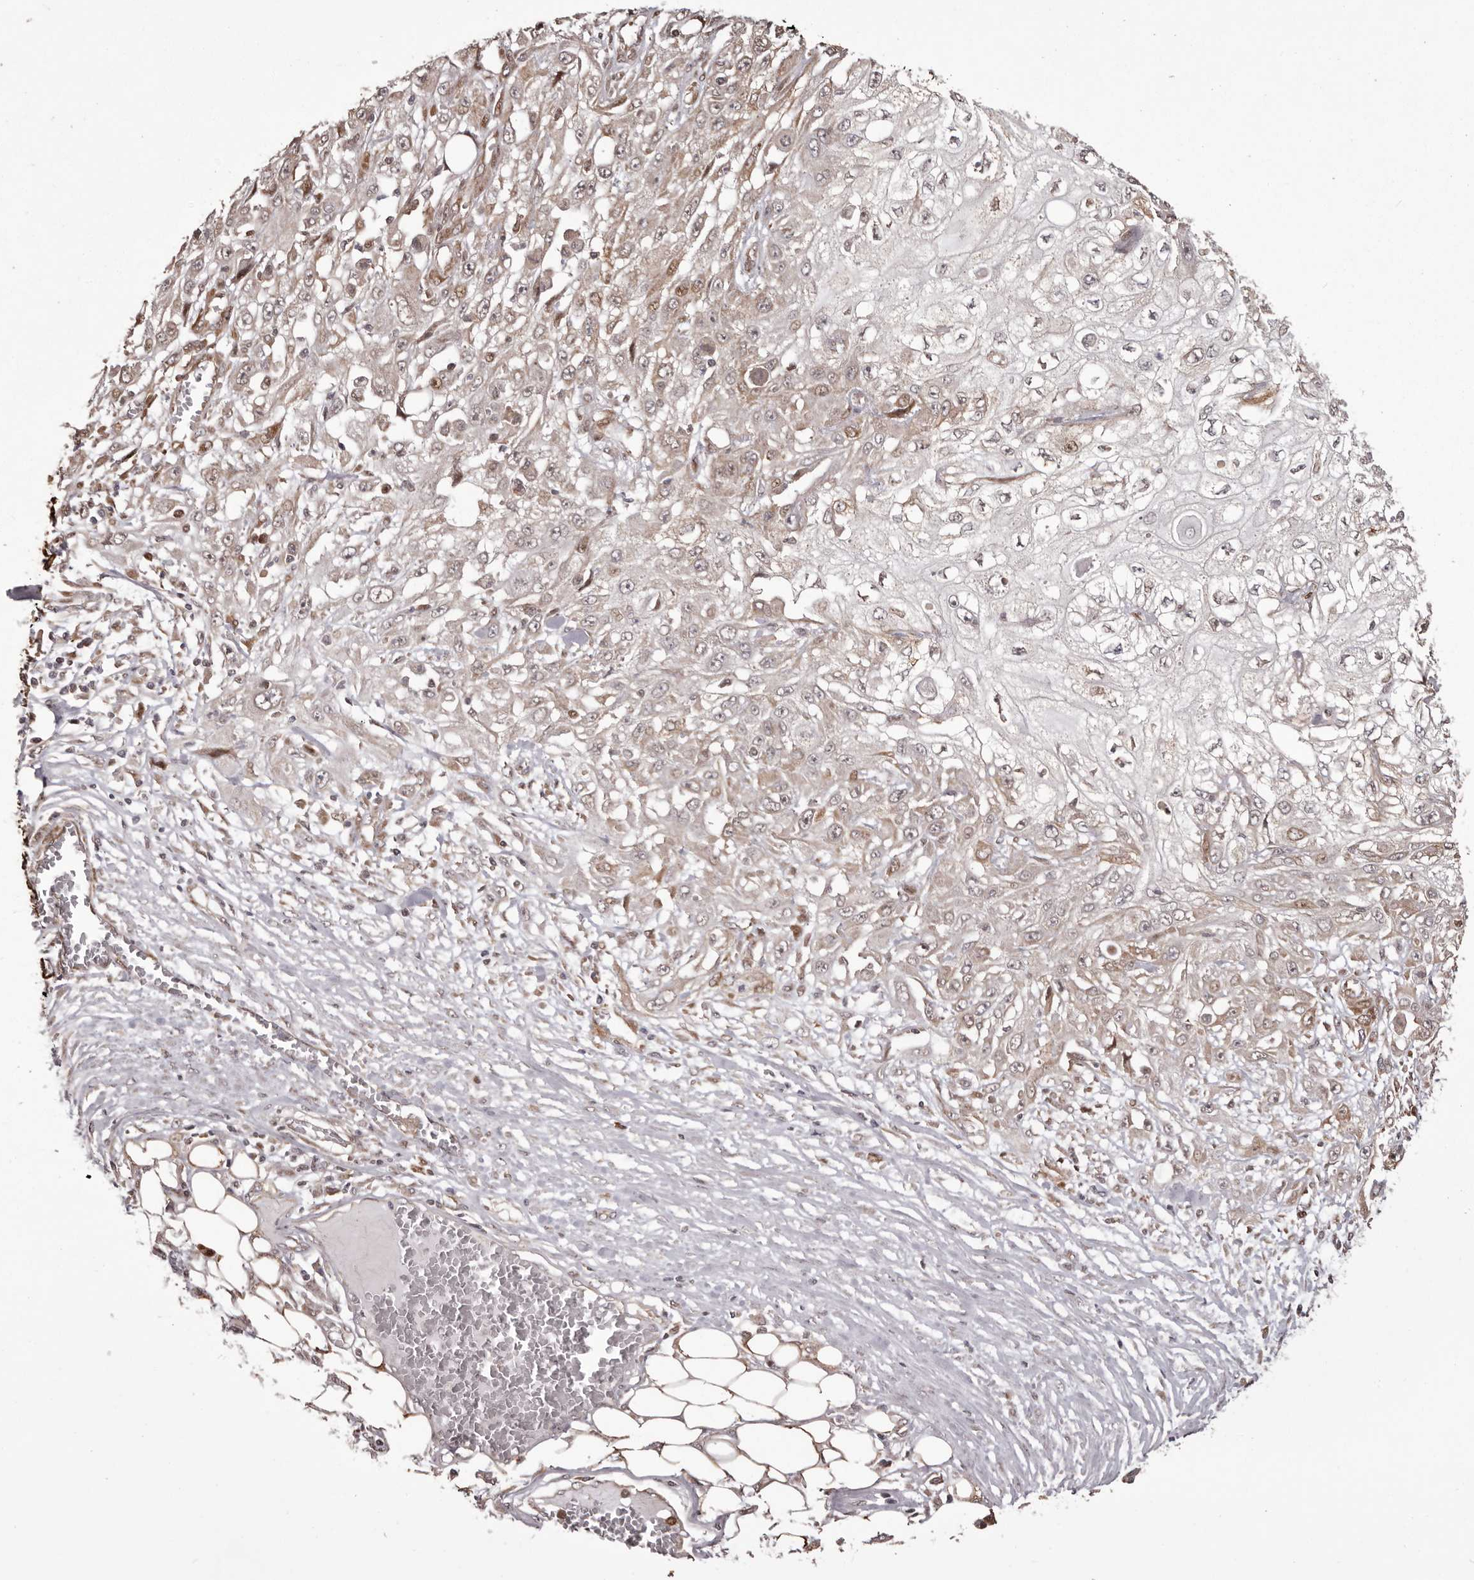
{"staining": {"intensity": "moderate", "quantity": "25%-75%", "location": "cytoplasmic/membranous,nuclear"}, "tissue": "skin cancer", "cell_type": "Tumor cells", "image_type": "cancer", "snomed": [{"axis": "morphology", "description": "Squamous cell carcinoma, NOS"}, {"axis": "morphology", "description": "Squamous cell carcinoma, metastatic, NOS"}, {"axis": "topography", "description": "Skin"}, {"axis": "topography", "description": "Lymph node"}], "caption": "An immunohistochemistry histopathology image of neoplastic tissue is shown. Protein staining in brown labels moderate cytoplasmic/membranous and nuclear positivity in skin cancer (metastatic squamous cell carcinoma) within tumor cells. The staining was performed using DAB to visualize the protein expression in brown, while the nuclei were stained in blue with hematoxylin (Magnification: 20x).", "gene": "GFOD1", "patient": {"sex": "male", "age": 75}}